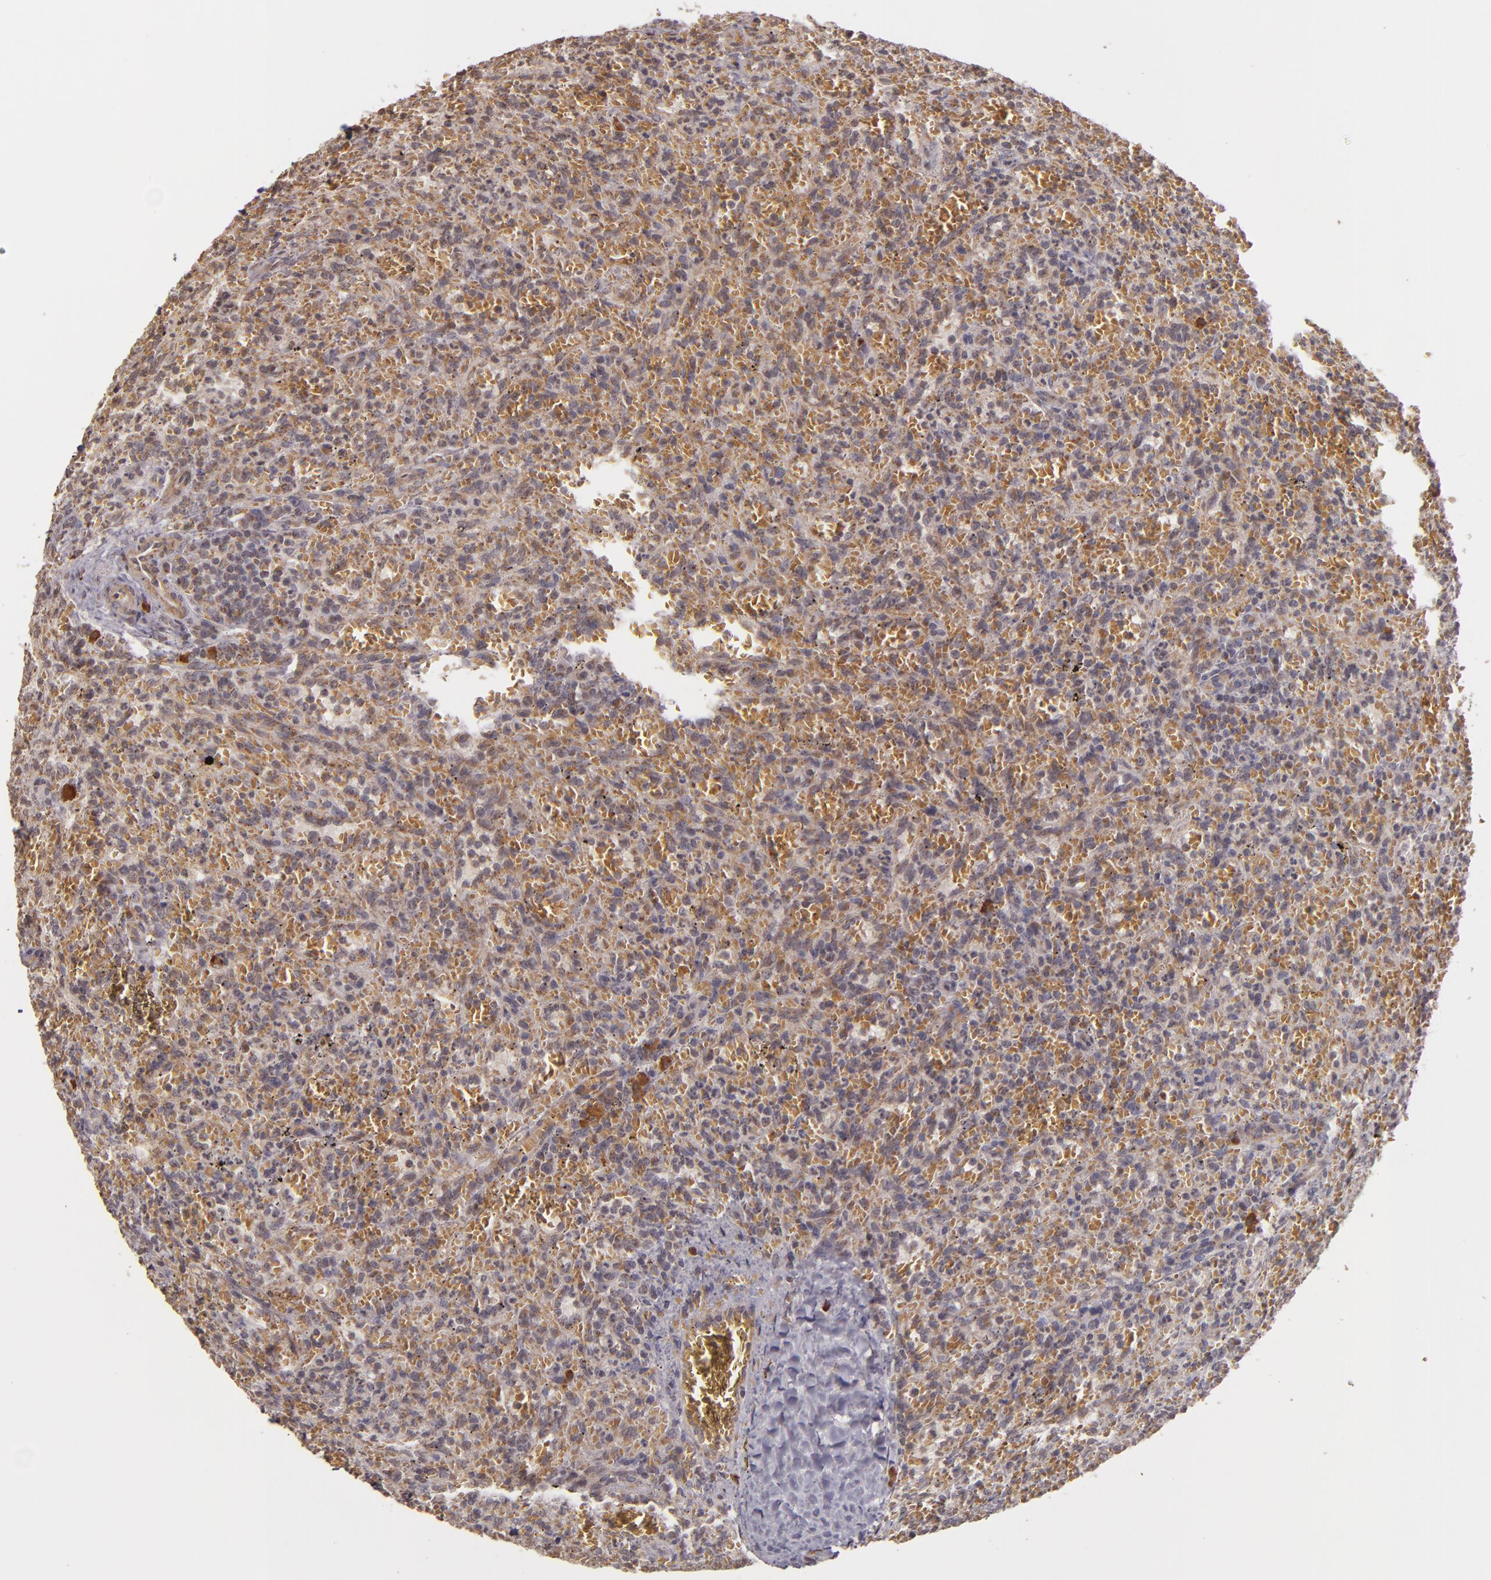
{"staining": {"intensity": "moderate", "quantity": "25%-75%", "location": "cytoplasmic/membranous"}, "tissue": "lymphoma", "cell_type": "Tumor cells", "image_type": "cancer", "snomed": [{"axis": "morphology", "description": "Malignant lymphoma, non-Hodgkin's type, Low grade"}, {"axis": "topography", "description": "Spleen"}], "caption": "Low-grade malignant lymphoma, non-Hodgkin's type stained with DAB (3,3'-diaminobenzidine) immunohistochemistry reveals medium levels of moderate cytoplasmic/membranous expression in approximately 25%-75% of tumor cells.", "gene": "ABL1", "patient": {"sex": "female", "age": 64}}